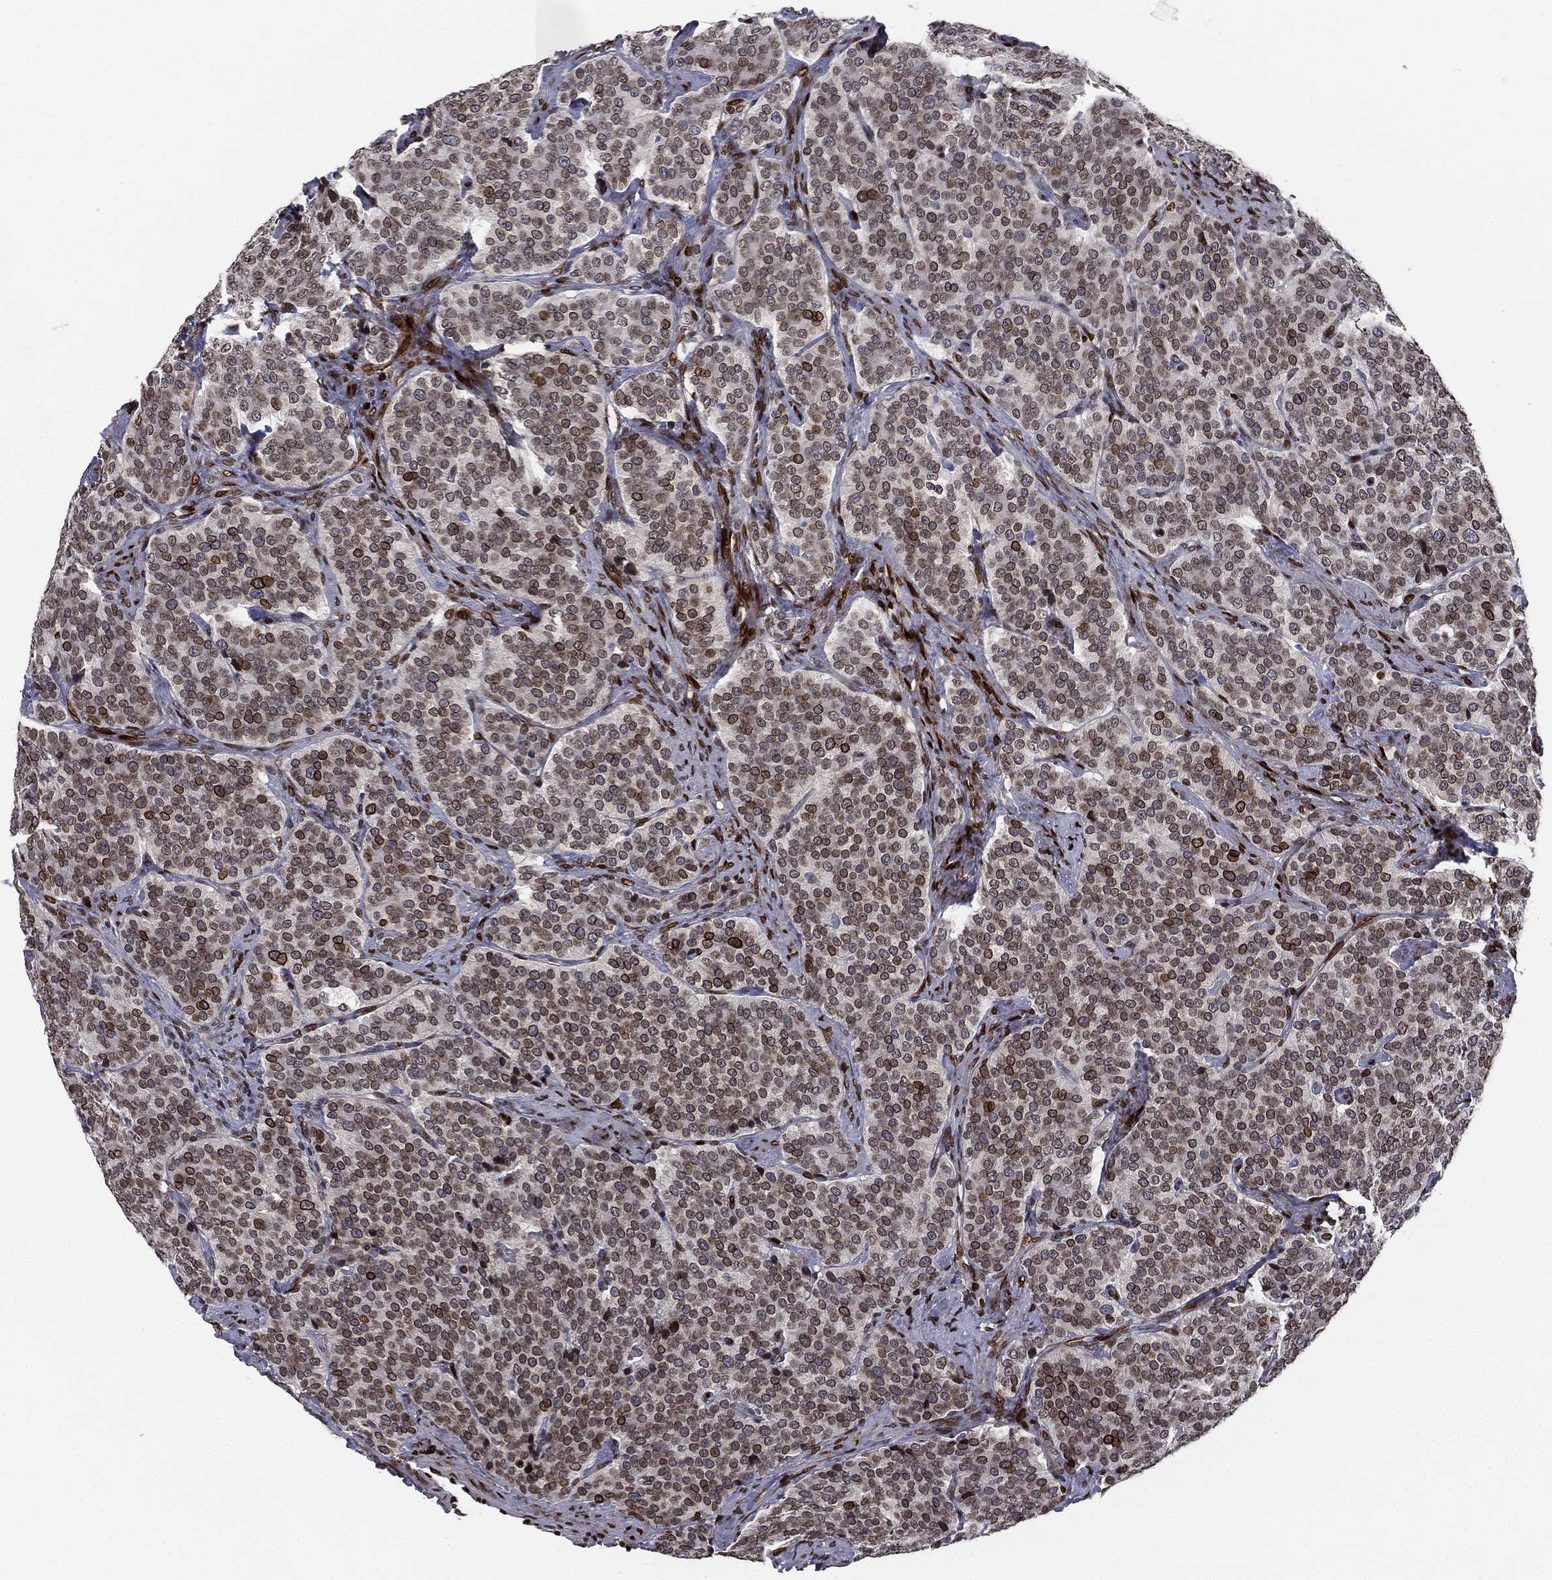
{"staining": {"intensity": "moderate", "quantity": "25%-75%", "location": "nuclear"}, "tissue": "carcinoid", "cell_type": "Tumor cells", "image_type": "cancer", "snomed": [{"axis": "morphology", "description": "Carcinoid, malignant, NOS"}, {"axis": "topography", "description": "Small intestine"}], "caption": "This is a photomicrograph of immunohistochemistry staining of malignant carcinoid, which shows moderate positivity in the nuclear of tumor cells.", "gene": "LMNB1", "patient": {"sex": "female", "age": 58}}